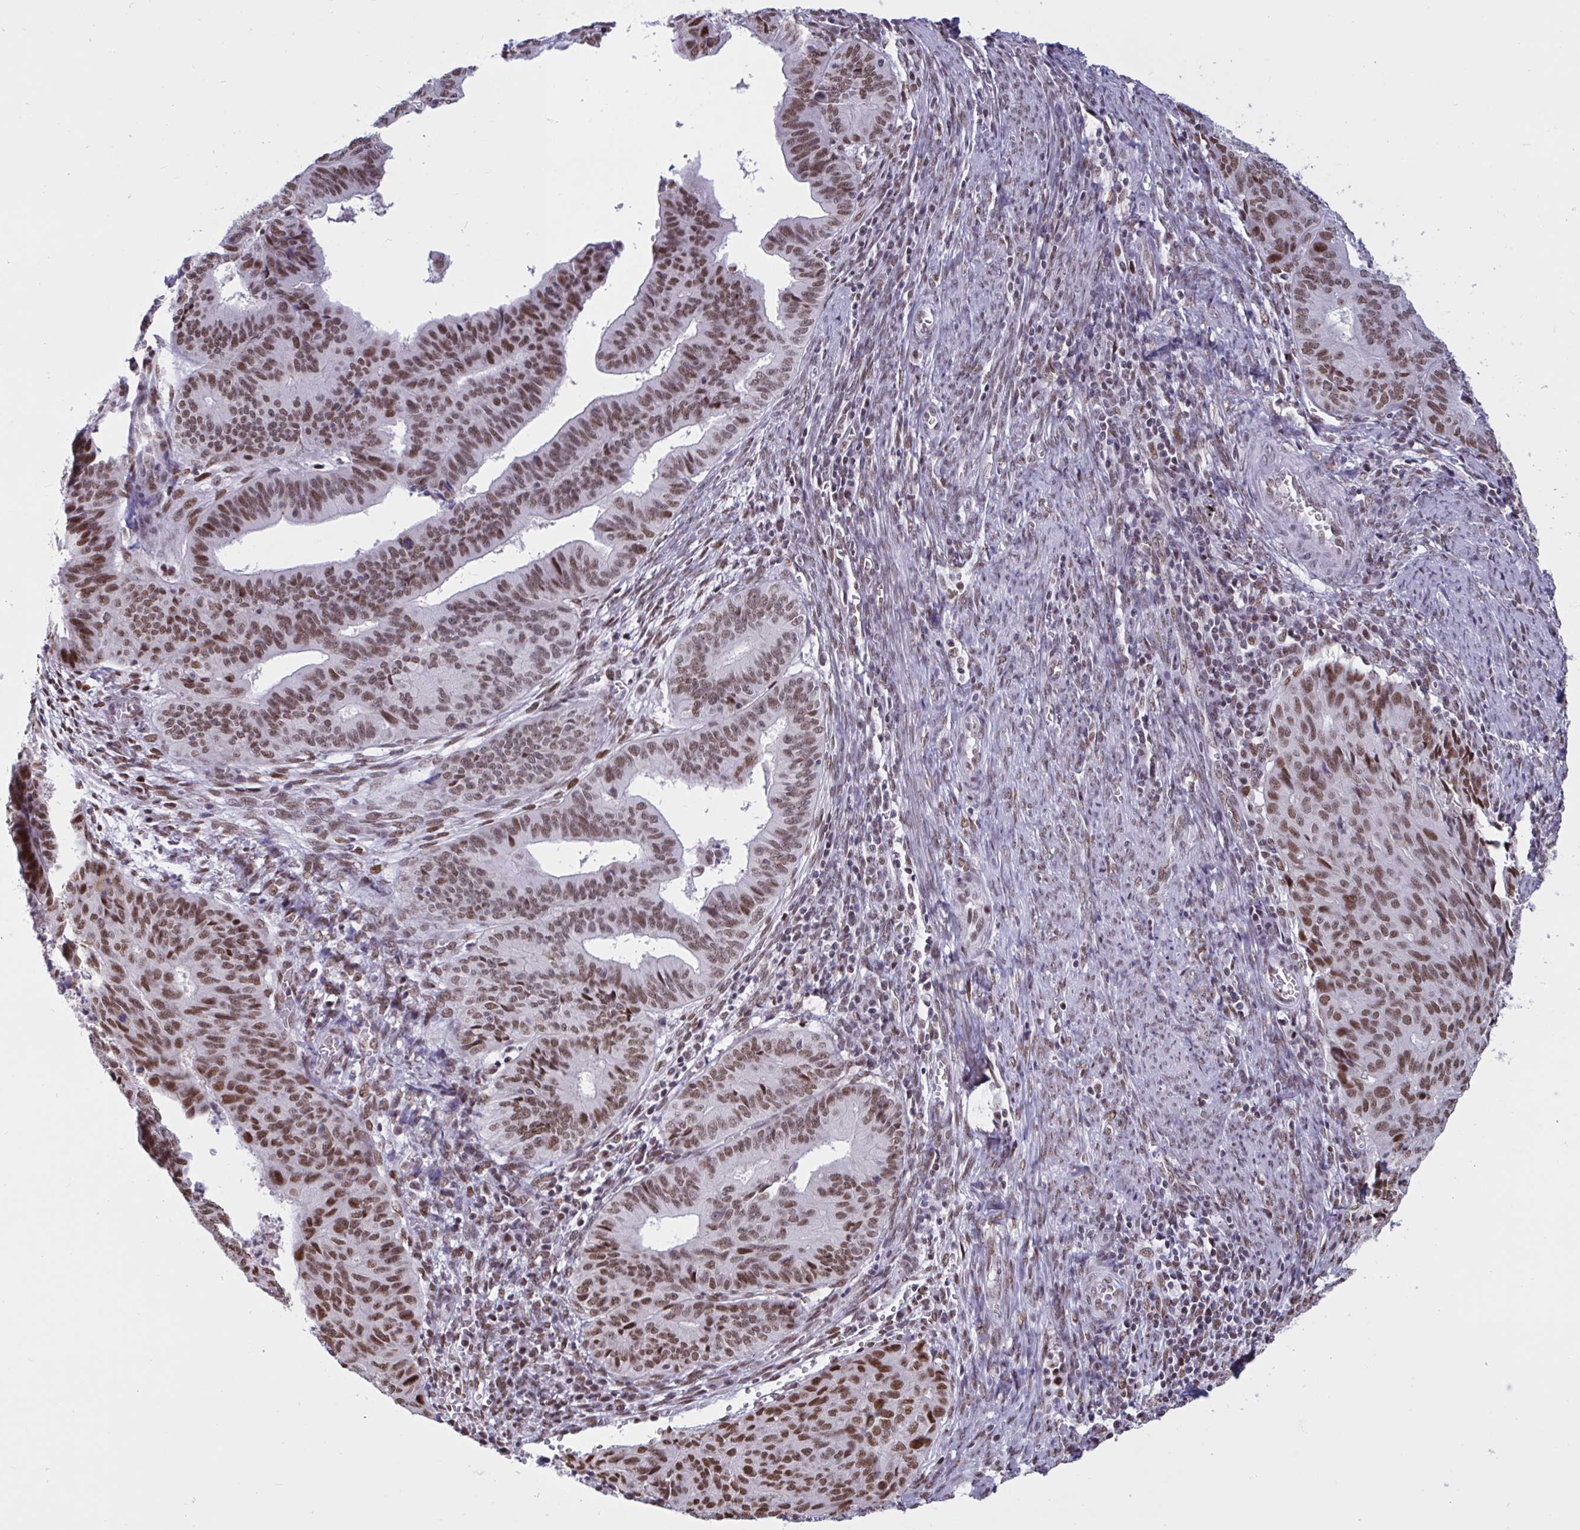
{"staining": {"intensity": "moderate", "quantity": ">75%", "location": "nuclear"}, "tissue": "endometrial cancer", "cell_type": "Tumor cells", "image_type": "cancer", "snomed": [{"axis": "morphology", "description": "Adenocarcinoma, NOS"}, {"axis": "topography", "description": "Endometrium"}], "caption": "Adenocarcinoma (endometrial) tissue displays moderate nuclear staining in about >75% of tumor cells", "gene": "CBFA2T2", "patient": {"sex": "female", "age": 65}}